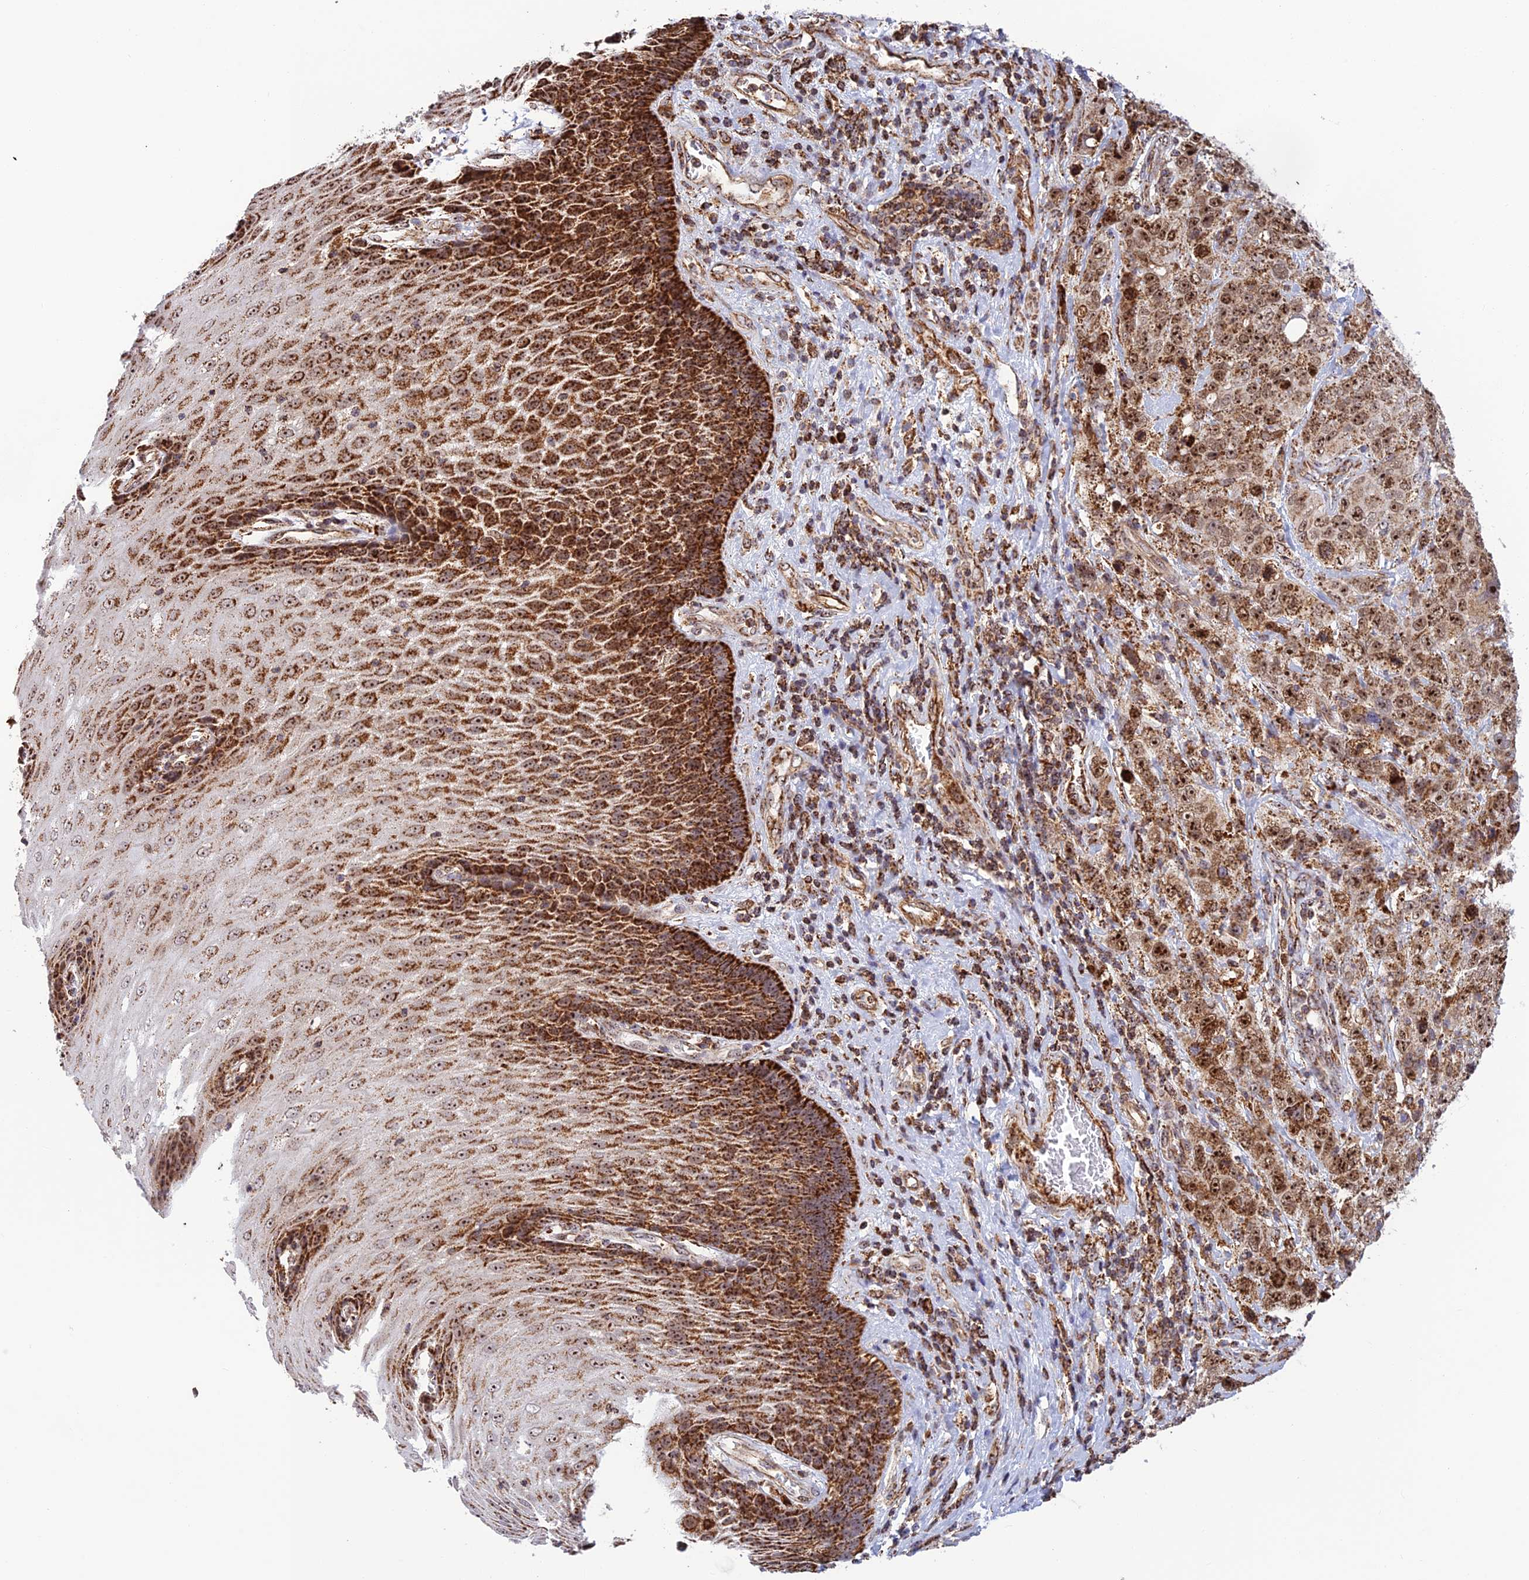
{"staining": {"intensity": "strong", "quantity": ">75%", "location": "cytoplasmic/membranous,nuclear"}, "tissue": "stomach cancer", "cell_type": "Tumor cells", "image_type": "cancer", "snomed": [{"axis": "morphology", "description": "Adenocarcinoma, NOS"}, {"axis": "topography", "description": "Stomach"}], "caption": "Immunohistochemistry image of neoplastic tissue: adenocarcinoma (stomach) stained using IHC exhibits high levels of strong protein expression localized specifically in the cytoplasmic/membranous and nuclear of tumor cells, appearing as a cytoplasmic/membranous and nuclear brown color.", "gene": "POLR1G", "patient": {"sex": "male", "age": 48}}